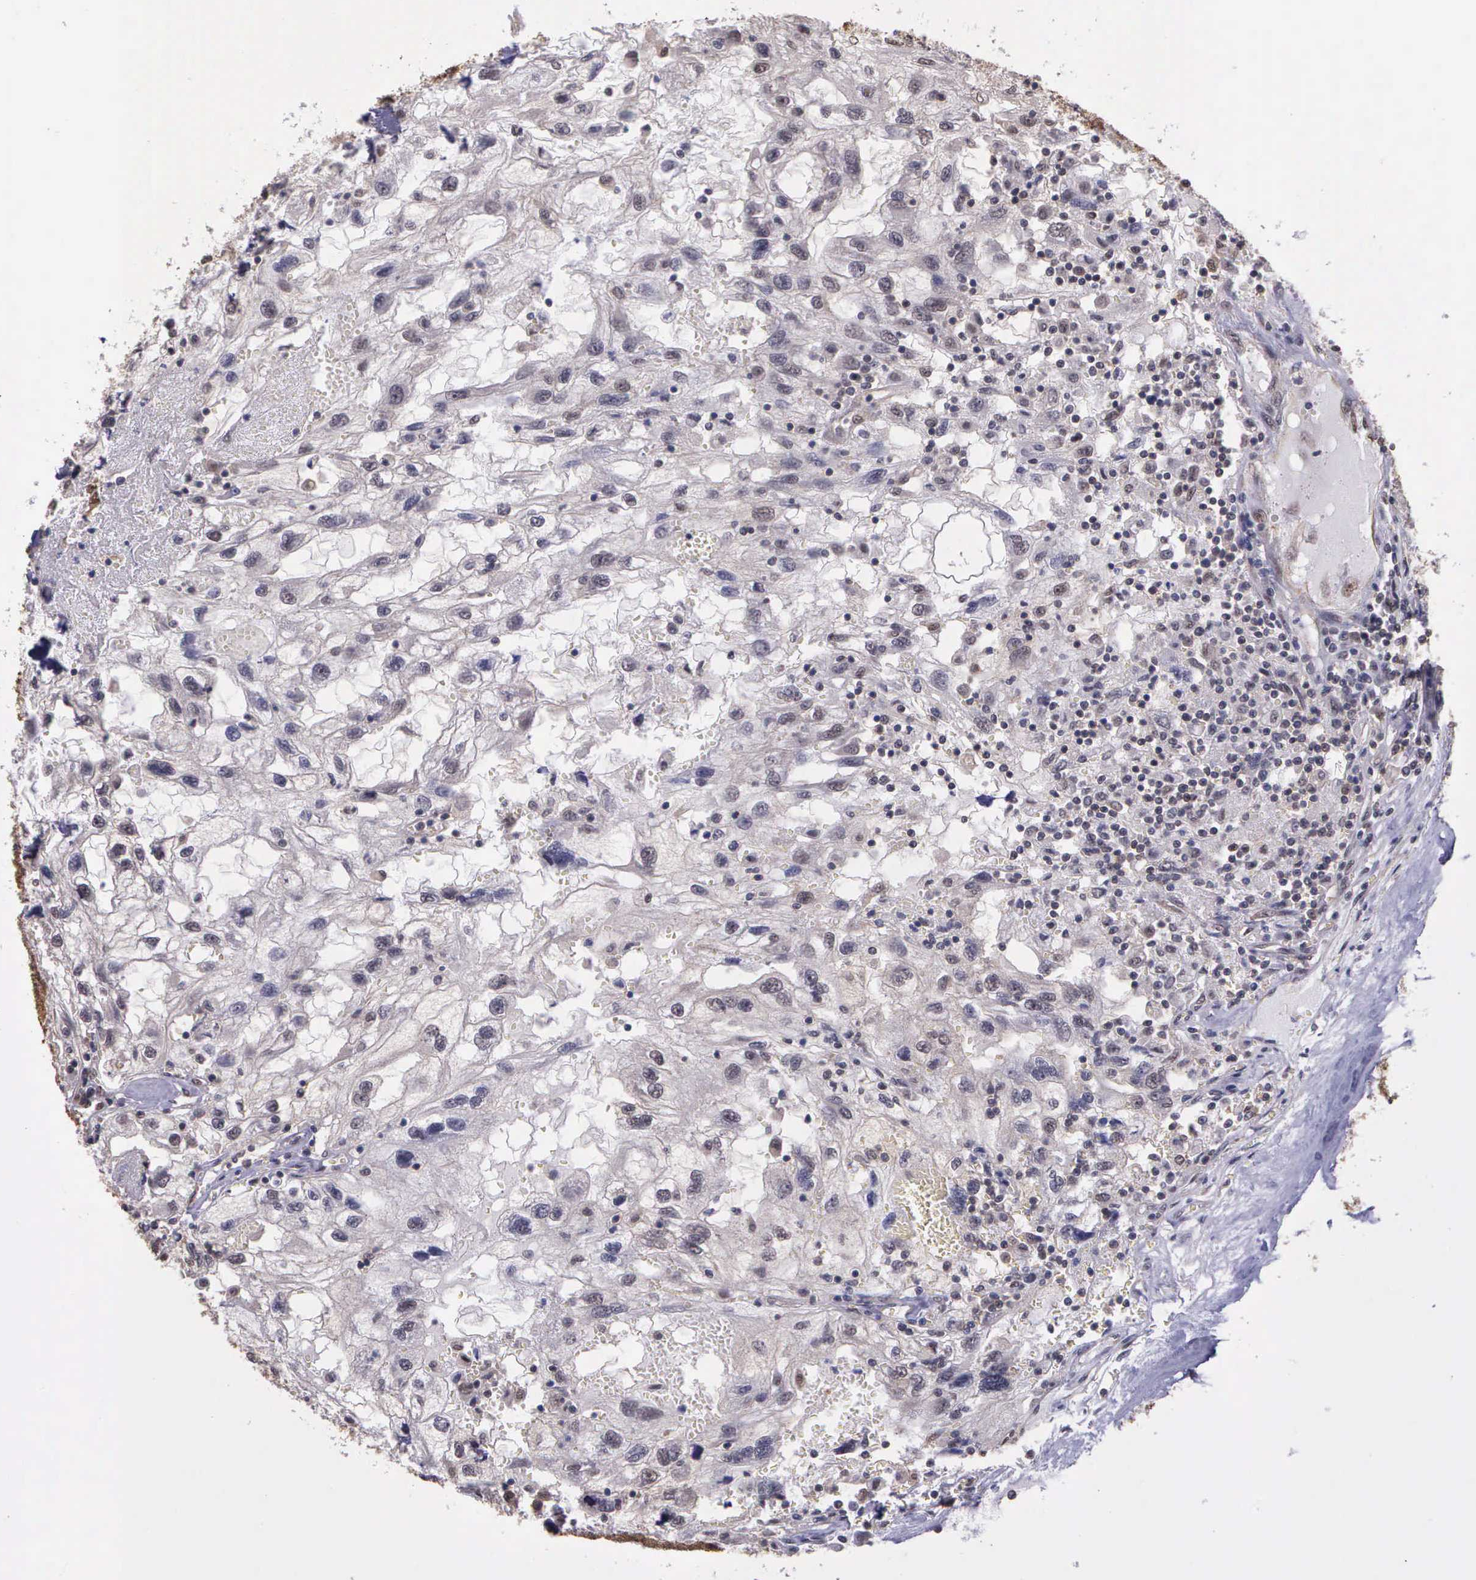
{"staining": {"intensity": "moderate", "quantity": "25%-75%", "location": "cytoplasmic/membranous,nuclear"}, "tissue": "renal cancer", "cell_type": "Tumor cells", "image_type": "cancer", "snomed": [{"axis": "morphology", "description": "Normal tissue, NOS"}, {"axis": "morphology", "description": "Adenocarcinoma, NOS"}, {"axis": "topography", "description": "Kidney"}], "caption": "Protein expression analysis of human renal adenocarcinoma reveals moderate cytoplasmic/membranous and nuclear positivity in approximately 25%-75% of tumor cells.", "gene": "PSMC1", "patient": {"sex": "male", "age": 71}}